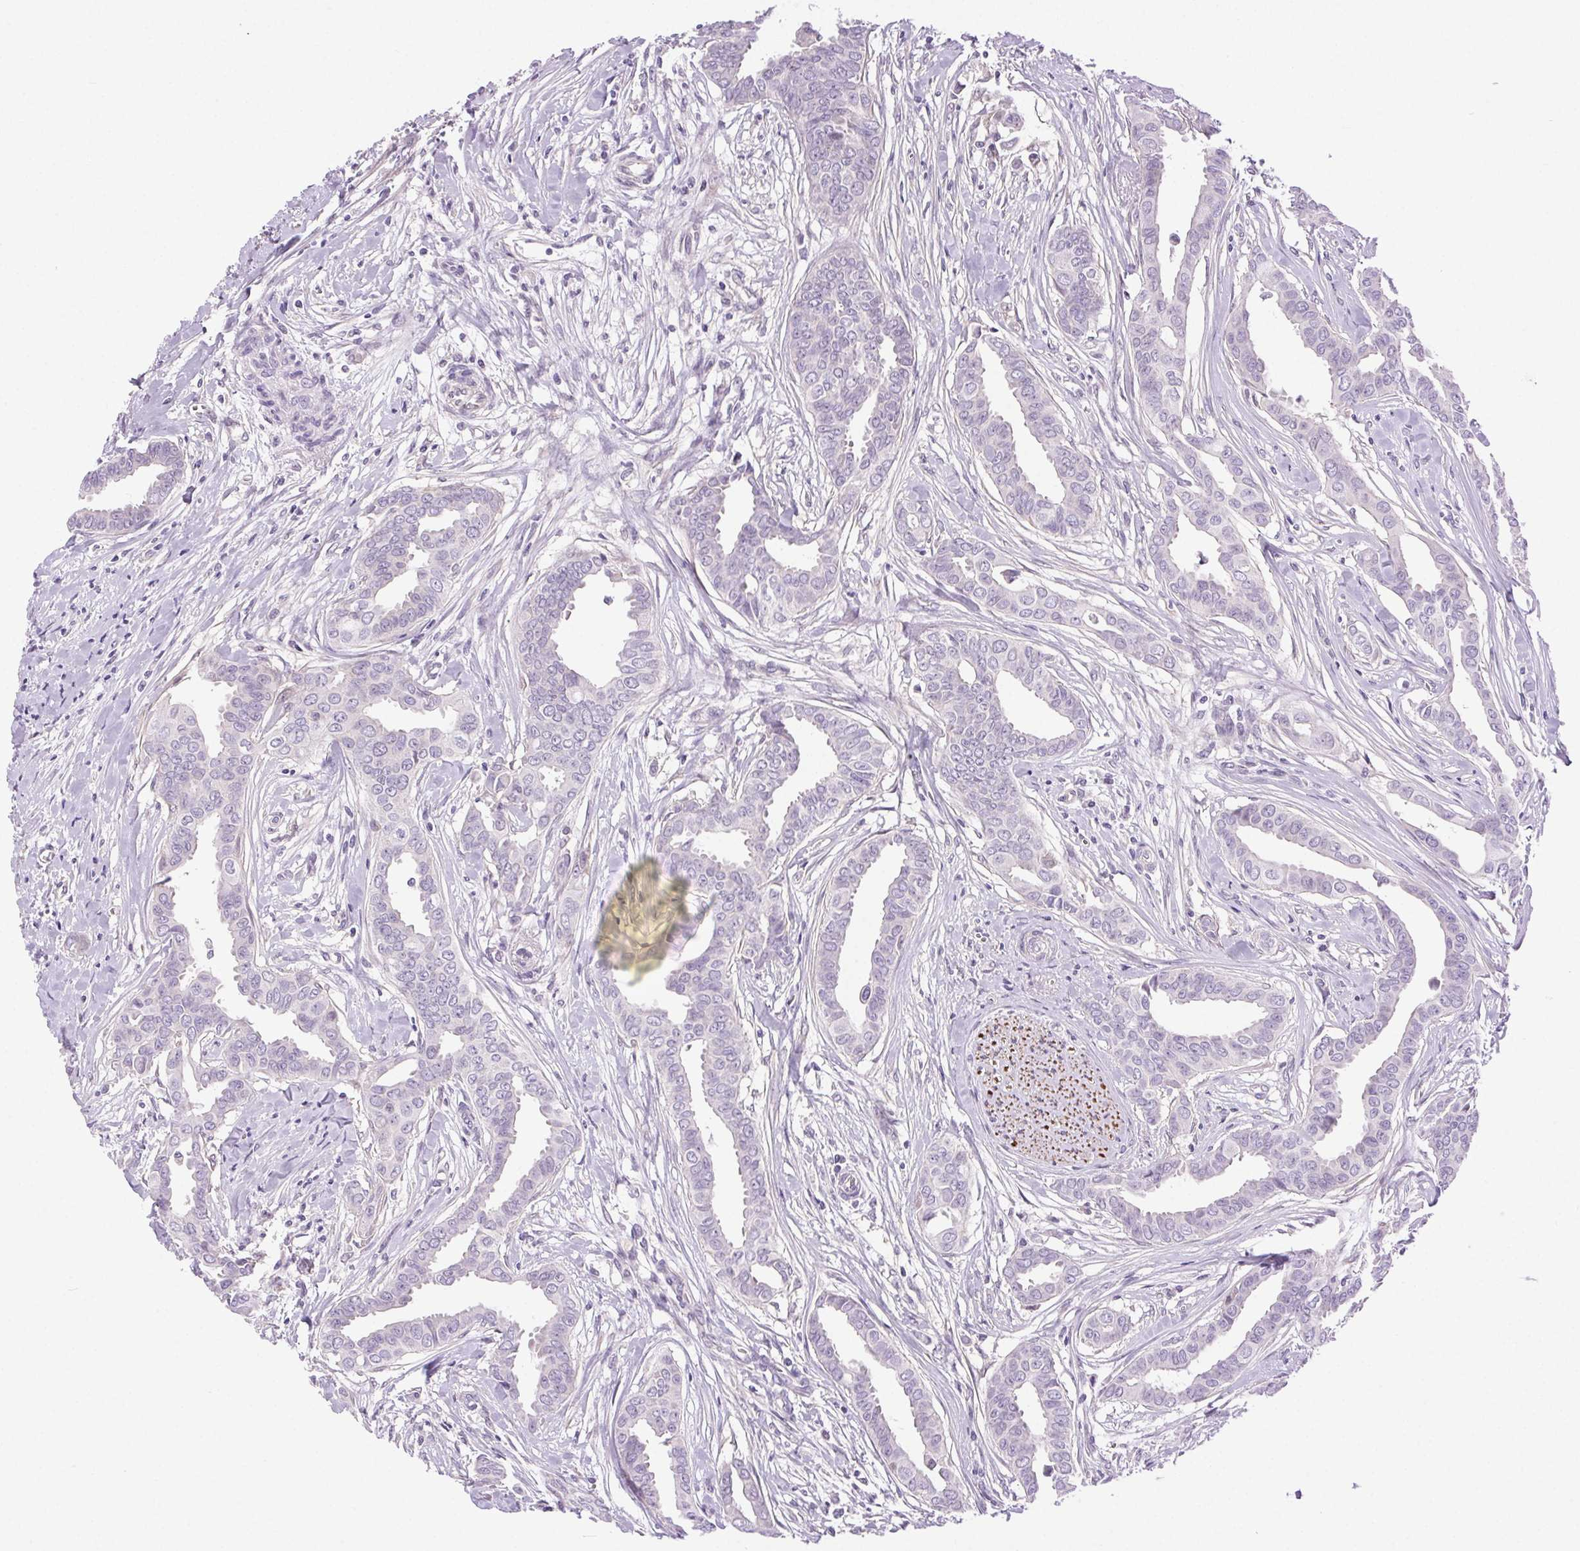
{"staining": {"intensity": "negative", "quantity": "none", "location": "none"}, "tissue": "breast cancer", "cell_type": "Tumor cells", "image_type": "cancer", "snomed": [{"axis": "morphology", "description": "Duct carcinoma"}, {"axis": "topography", "description": "Breast"}], "caption": "This is an immunohistochemistry (IHC) micrograph of breast cancer (infiltrating ductal carcinoma). There is no positivity in tumor cells.", "gene": "SYT11", "patient": {"sex": "female", "age": 45}}